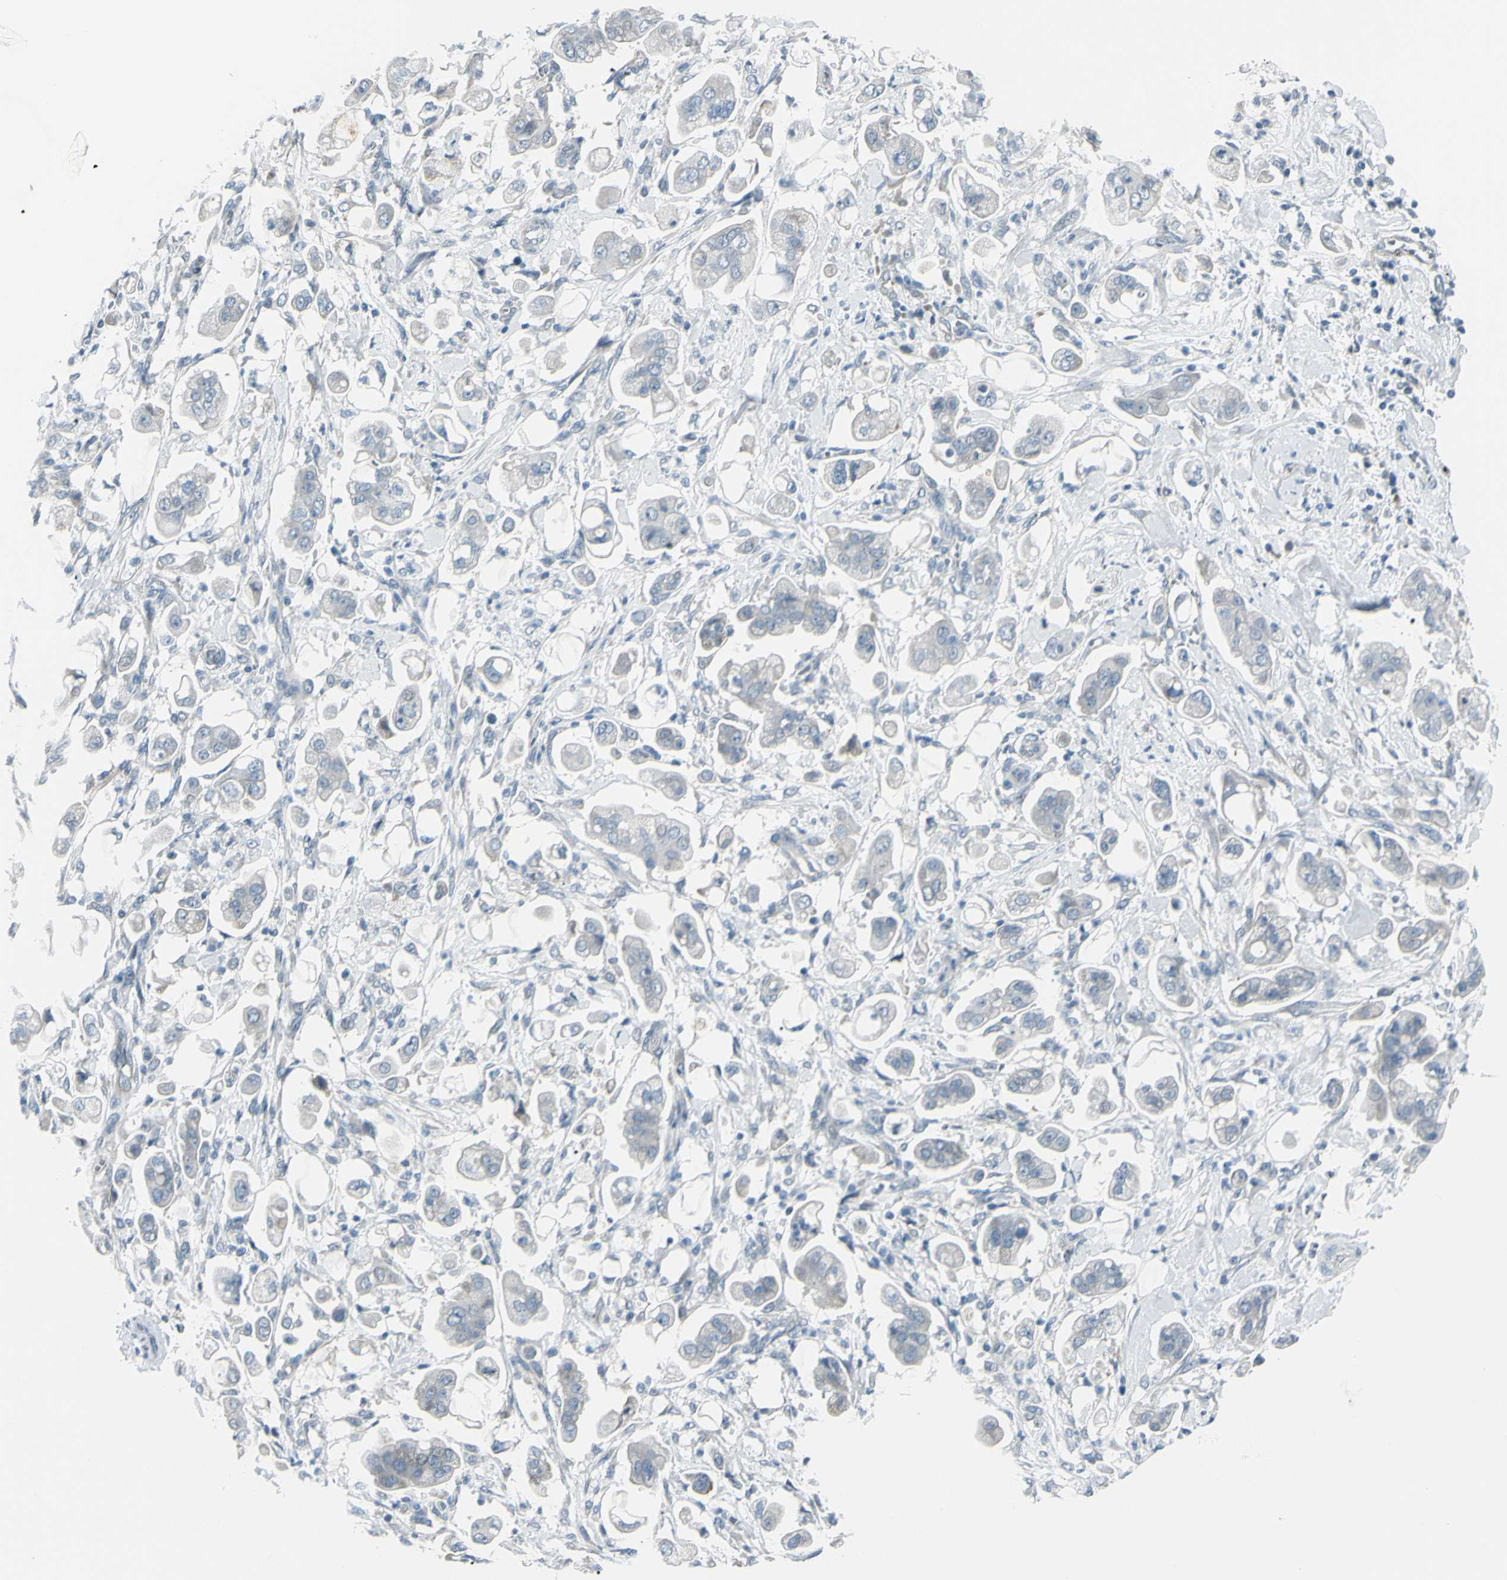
{"staining": {"intensity": "negative", "quantity": "none", "location": "none"}, "tissue": "stomach cancer", "cell_type": "Tumor cells", "image_type": "cancer", "snomed": [{"axis": "morphology", "description": "Adenocarcinoma, NOS"}, {"axis": "topography", "description": "Stomach"}], "caption": "Immunohistochemical staining of human adenocarcinoma (stomach) reveals no significant expression in tumor cells.", "gene": "GPR34", "patient": {"sex": "male", "age": 62}}